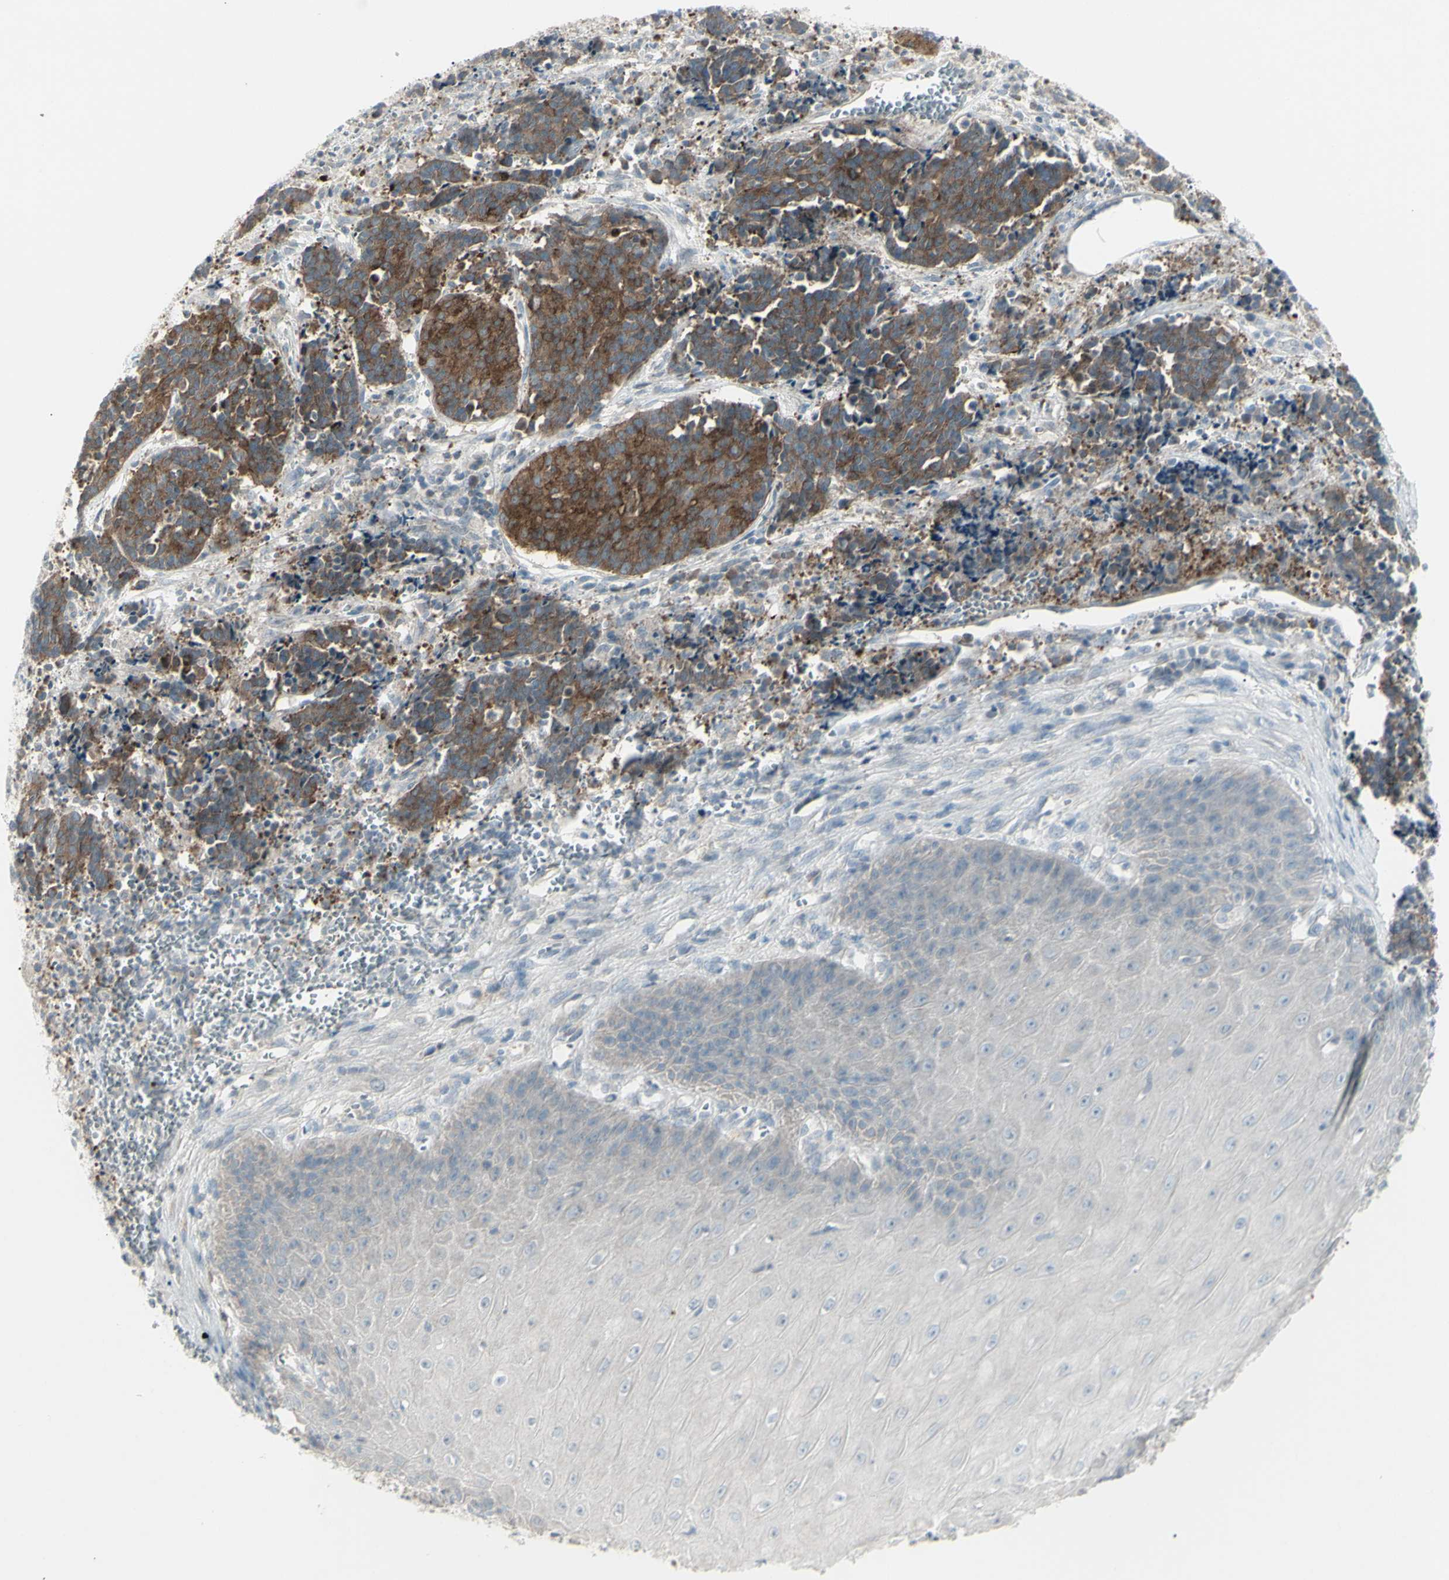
{"staining": {"intensity": "moderate", "quantity": "25%-75%", "location": "cytoplasmic/membranous"}, "tissue": "cervical cancer", "cell_type": "Tumor cells", "image_type": "cancer", "snomed": [{"axis": "morphology", "description": "Squamous cell carcinoma, NOS"}, {"axis": "topography", "description": "Cervix"}], "caption": "Protein staining exhibits moderate cytoplasmic/membranous expression in about 25%-75% of tumor cells in cervical cancer. (DAB IHC, brown staining for protein, blue staining for nuclei).", "gene": "SH3GL2", "patient": {"sex": "female", "age": 35}}